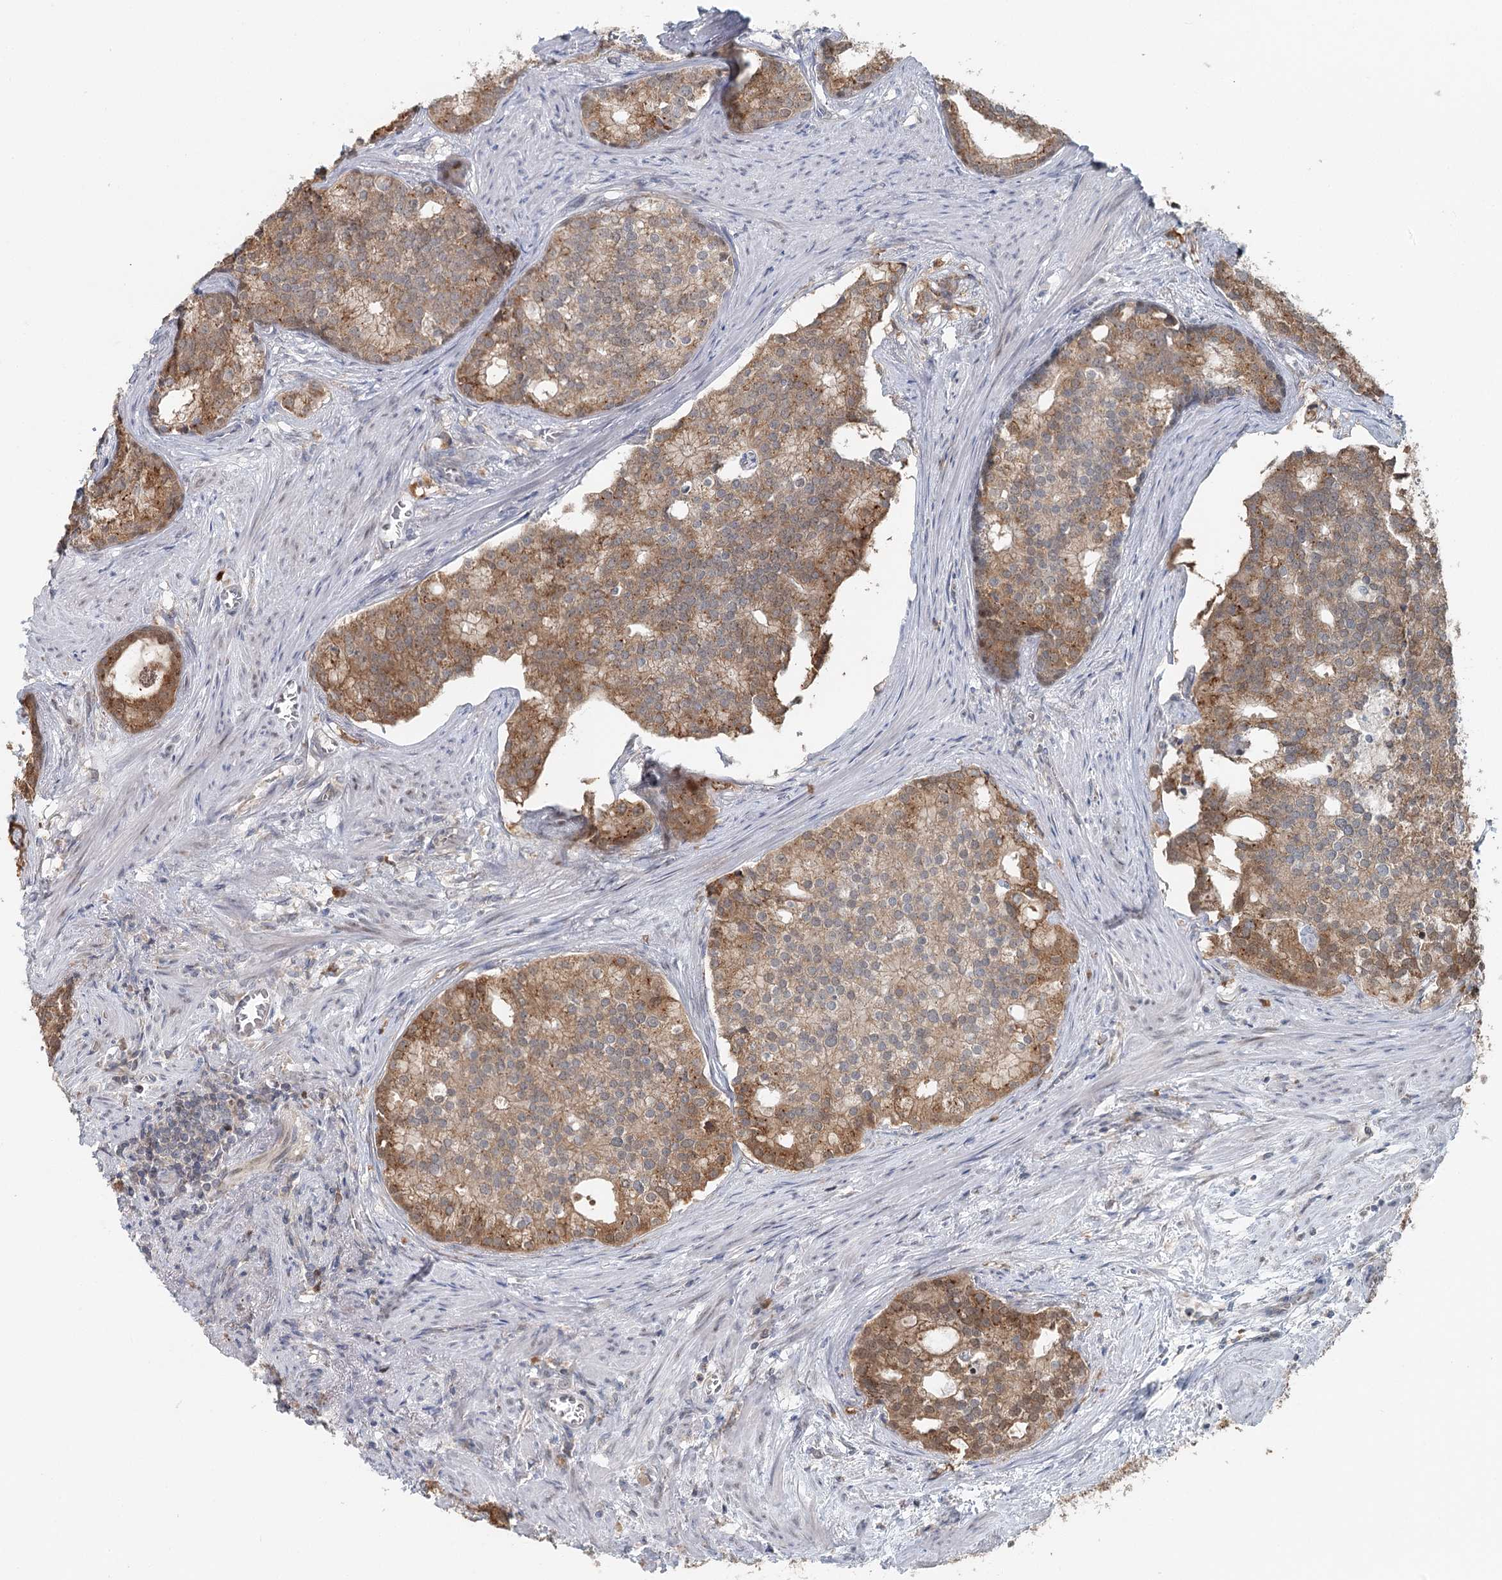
{"staining": {"intensity": "moderate", "quantity": ">75%", "location": "cytoplasmic/membranous"}, "tissue": "prostate cancer", "cell_type": "Tumor cells", "image_type": "cancer", "snomed": [{"axis": "morphology", "description": "Adenocarcinoma, Low grade"}, {"axis": "topography", "description": "Prostate"}], "caption": "Brown immunohistochemical staining in human adenocarcinoma (low-grade) (prostate) reveals moderate cytoplasmic/membranous positivity in approximately >75% of tumor cells. The protein of interest is shown in brown color, while the nuclei are stained blue.", "gene": "ADK", "patient": {"sex": "male", "age": 71}}